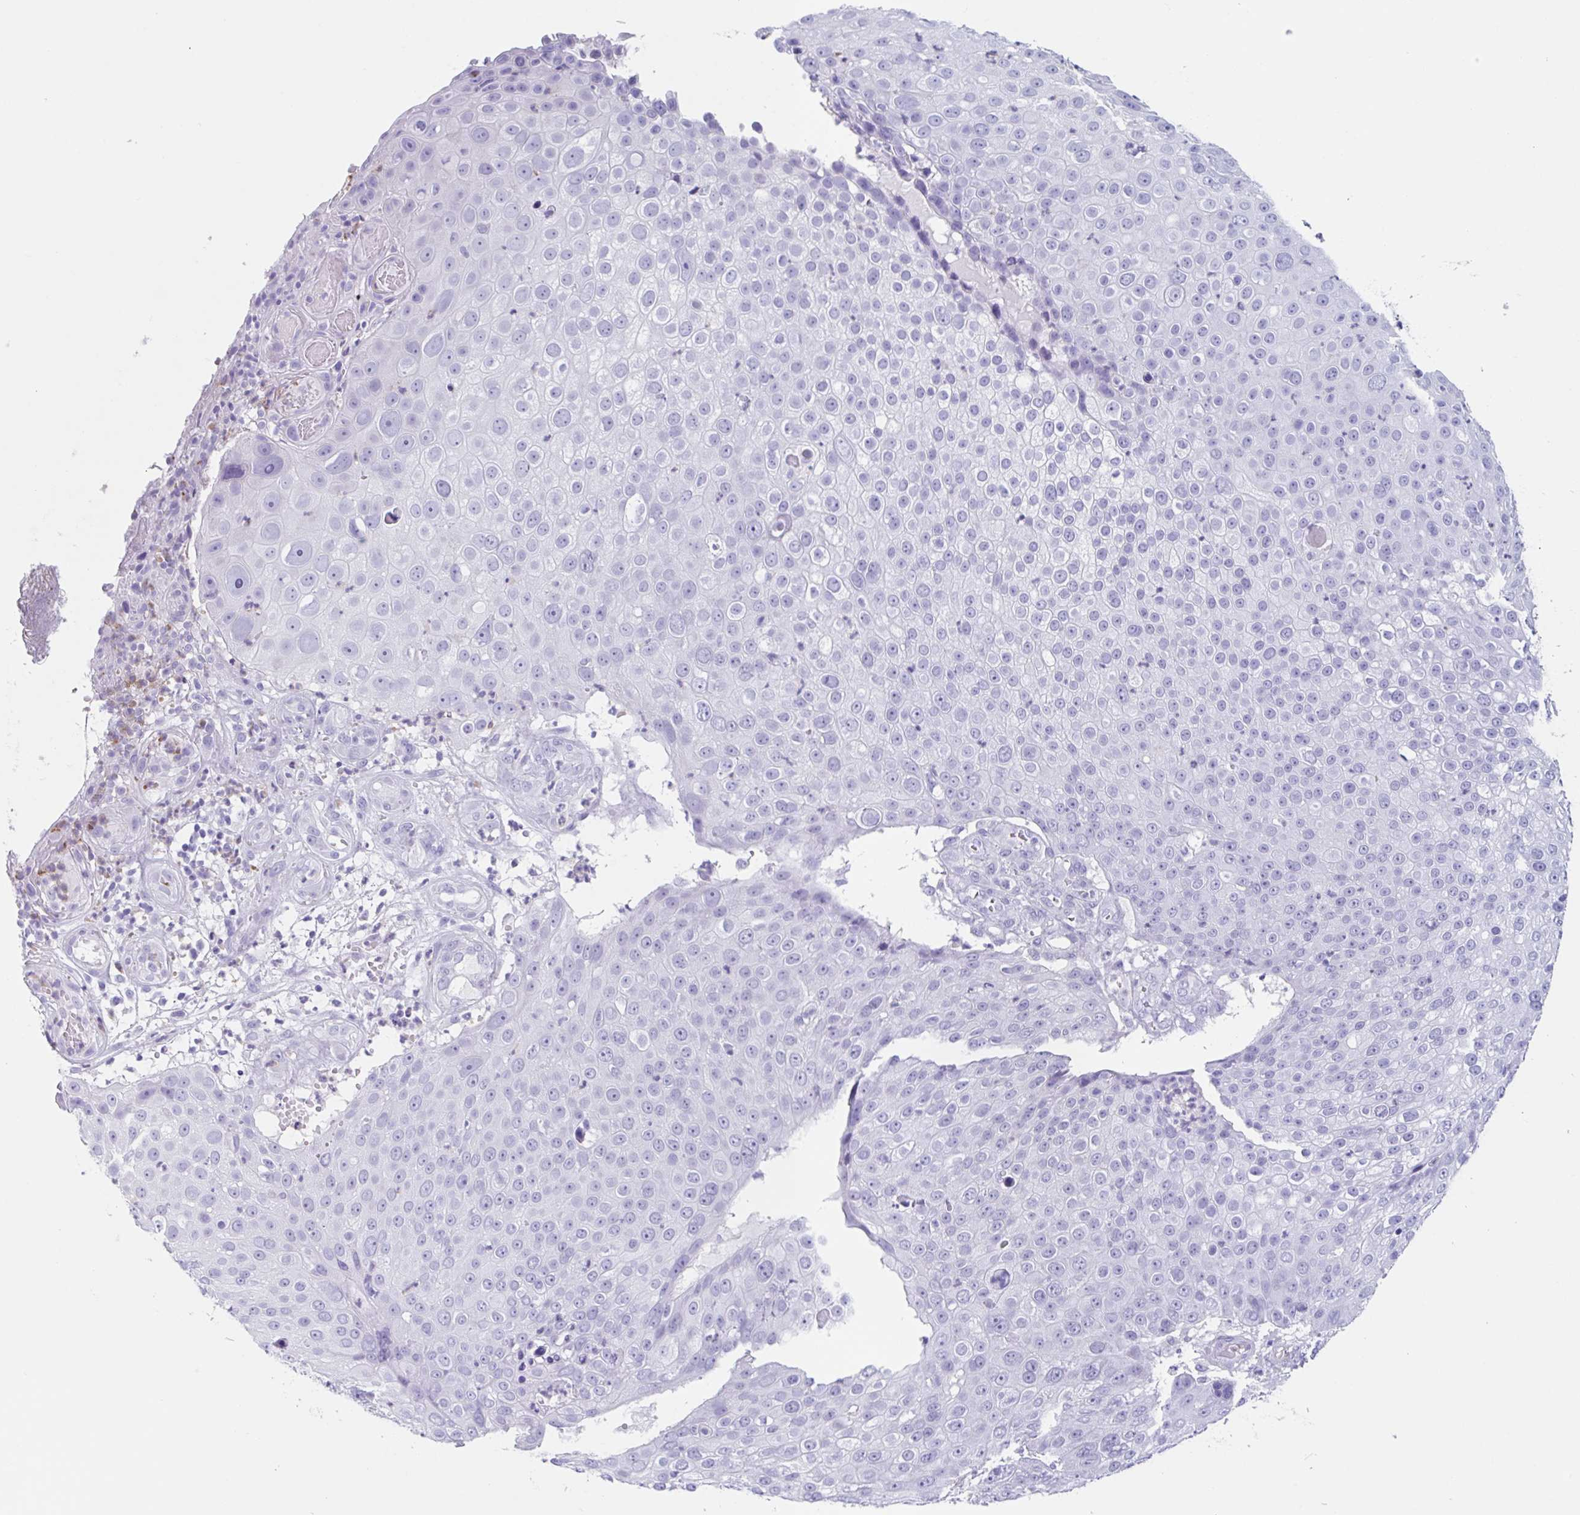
{"staining": {"intensity": "negative", "quantity": "none", "location": "none"}, "tissue": "skin cancer", "cell_type": "Tumor cells", "image_type": "cancer", "snomed": [{"axis": "morphology", "description": "Squamous cell carcinoma, NOS"}, {"axis": "topography", "description": "Skin"}], "caption": "This is an IHC image of skin cancer (squamous cell carcinoma). There is no positivity in tumor cells.", "gene": "TAS2R41", "patient": {"sex": "male", "age": 71}}